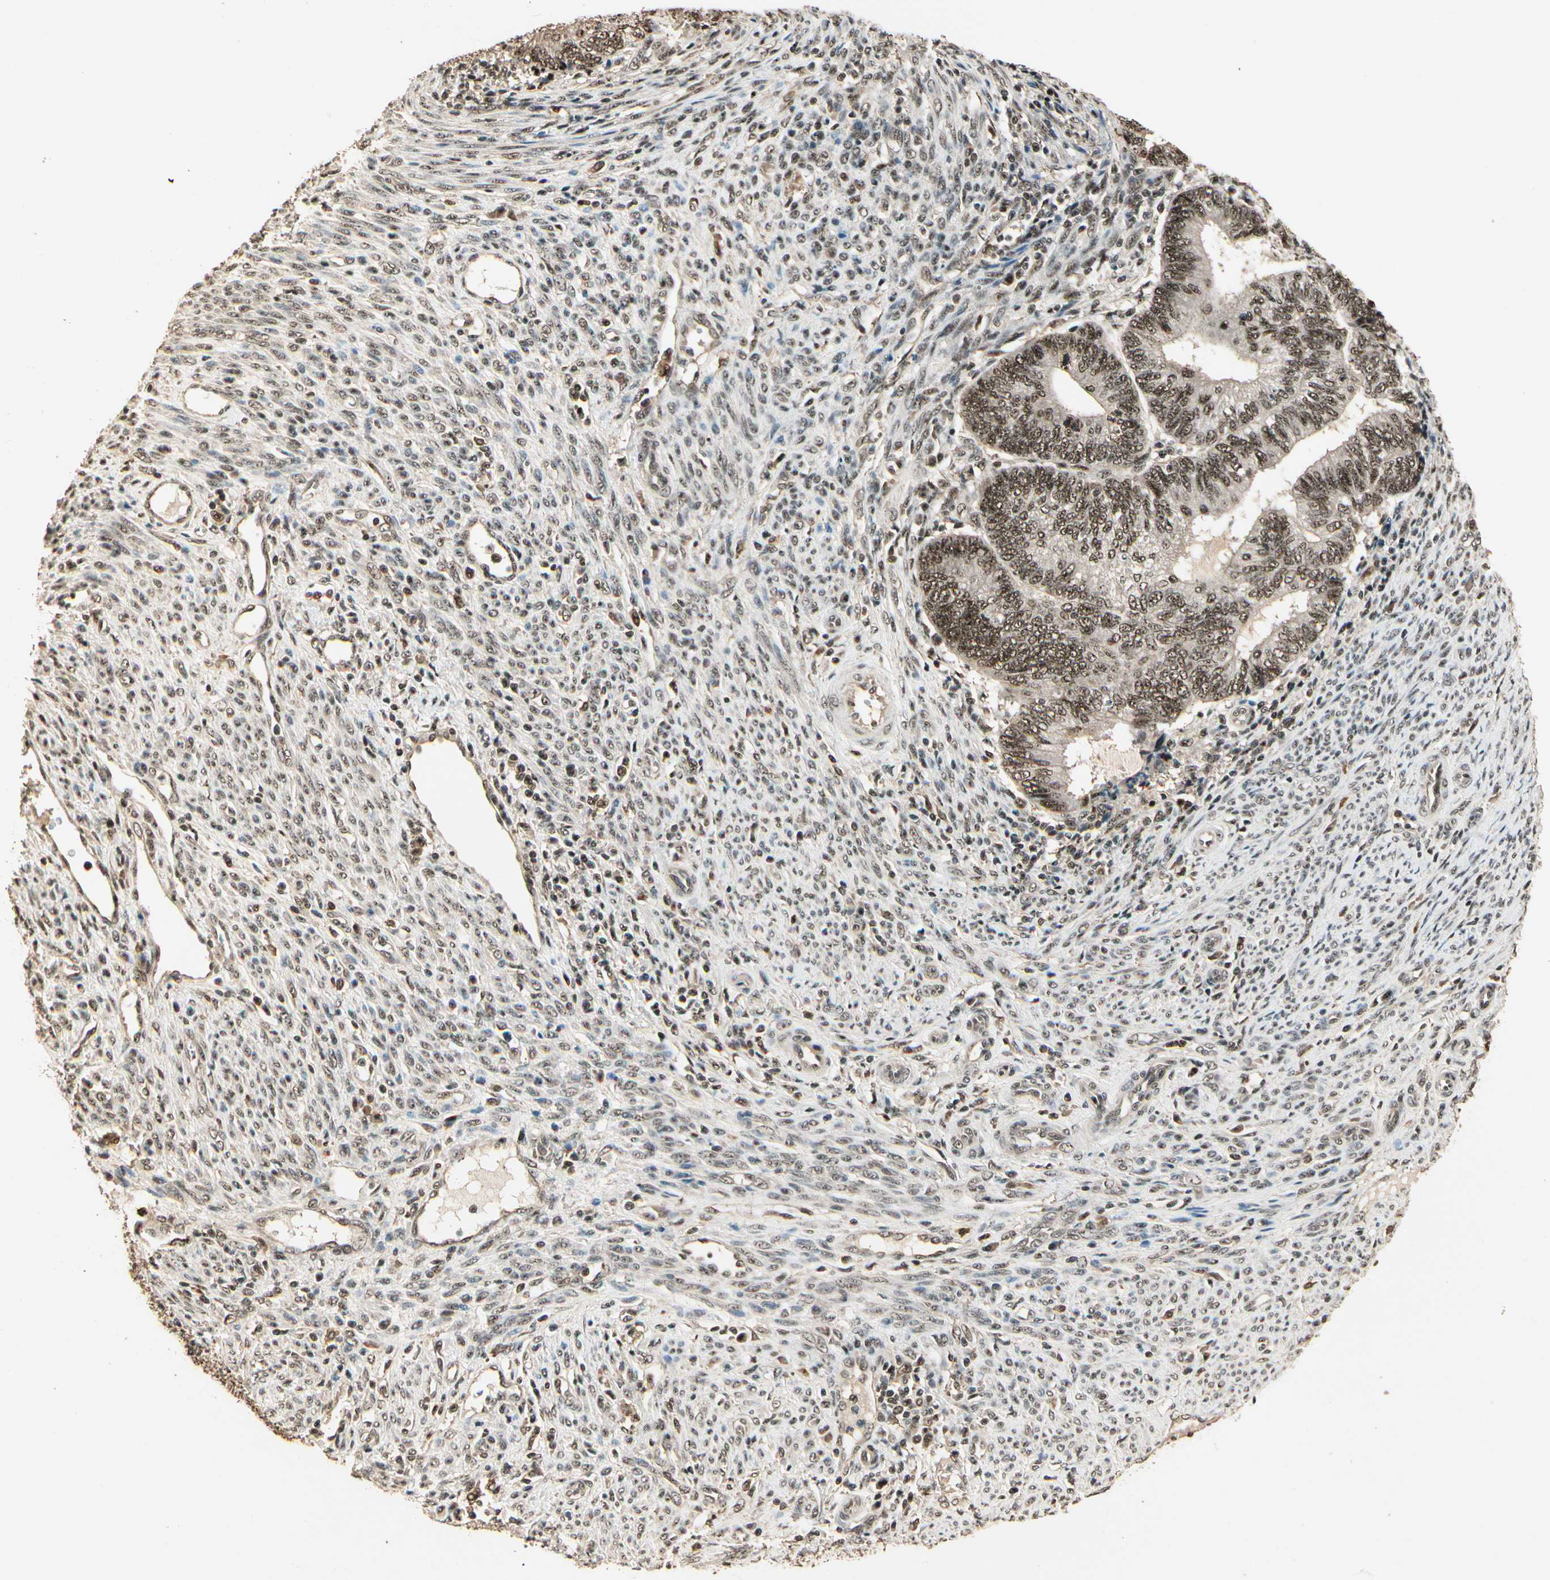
{"staining": {"intensity": "moderate", "quantity": ">75%", "location": "nuclear"}, "tissue": "endometrial cancer", "cell_type": "Tumor cells", "image_type": "cancer", "snomed": [{"axis": "morphology", "description": "Adenocarcinoma, NOS"}, {"axis": "topography", "description": "Uterus"}, {"axis": "topography", "description": "Endometrium"}], "caption": "DAB (3,3'-diaminobenzidine) immunohistochemical staining of human endometrial cancer displays moderate nuclear protein positivity in about >75% of tumor cells.", "gene": "RBM25", "patient": {"sex": "female", "age": 70}}